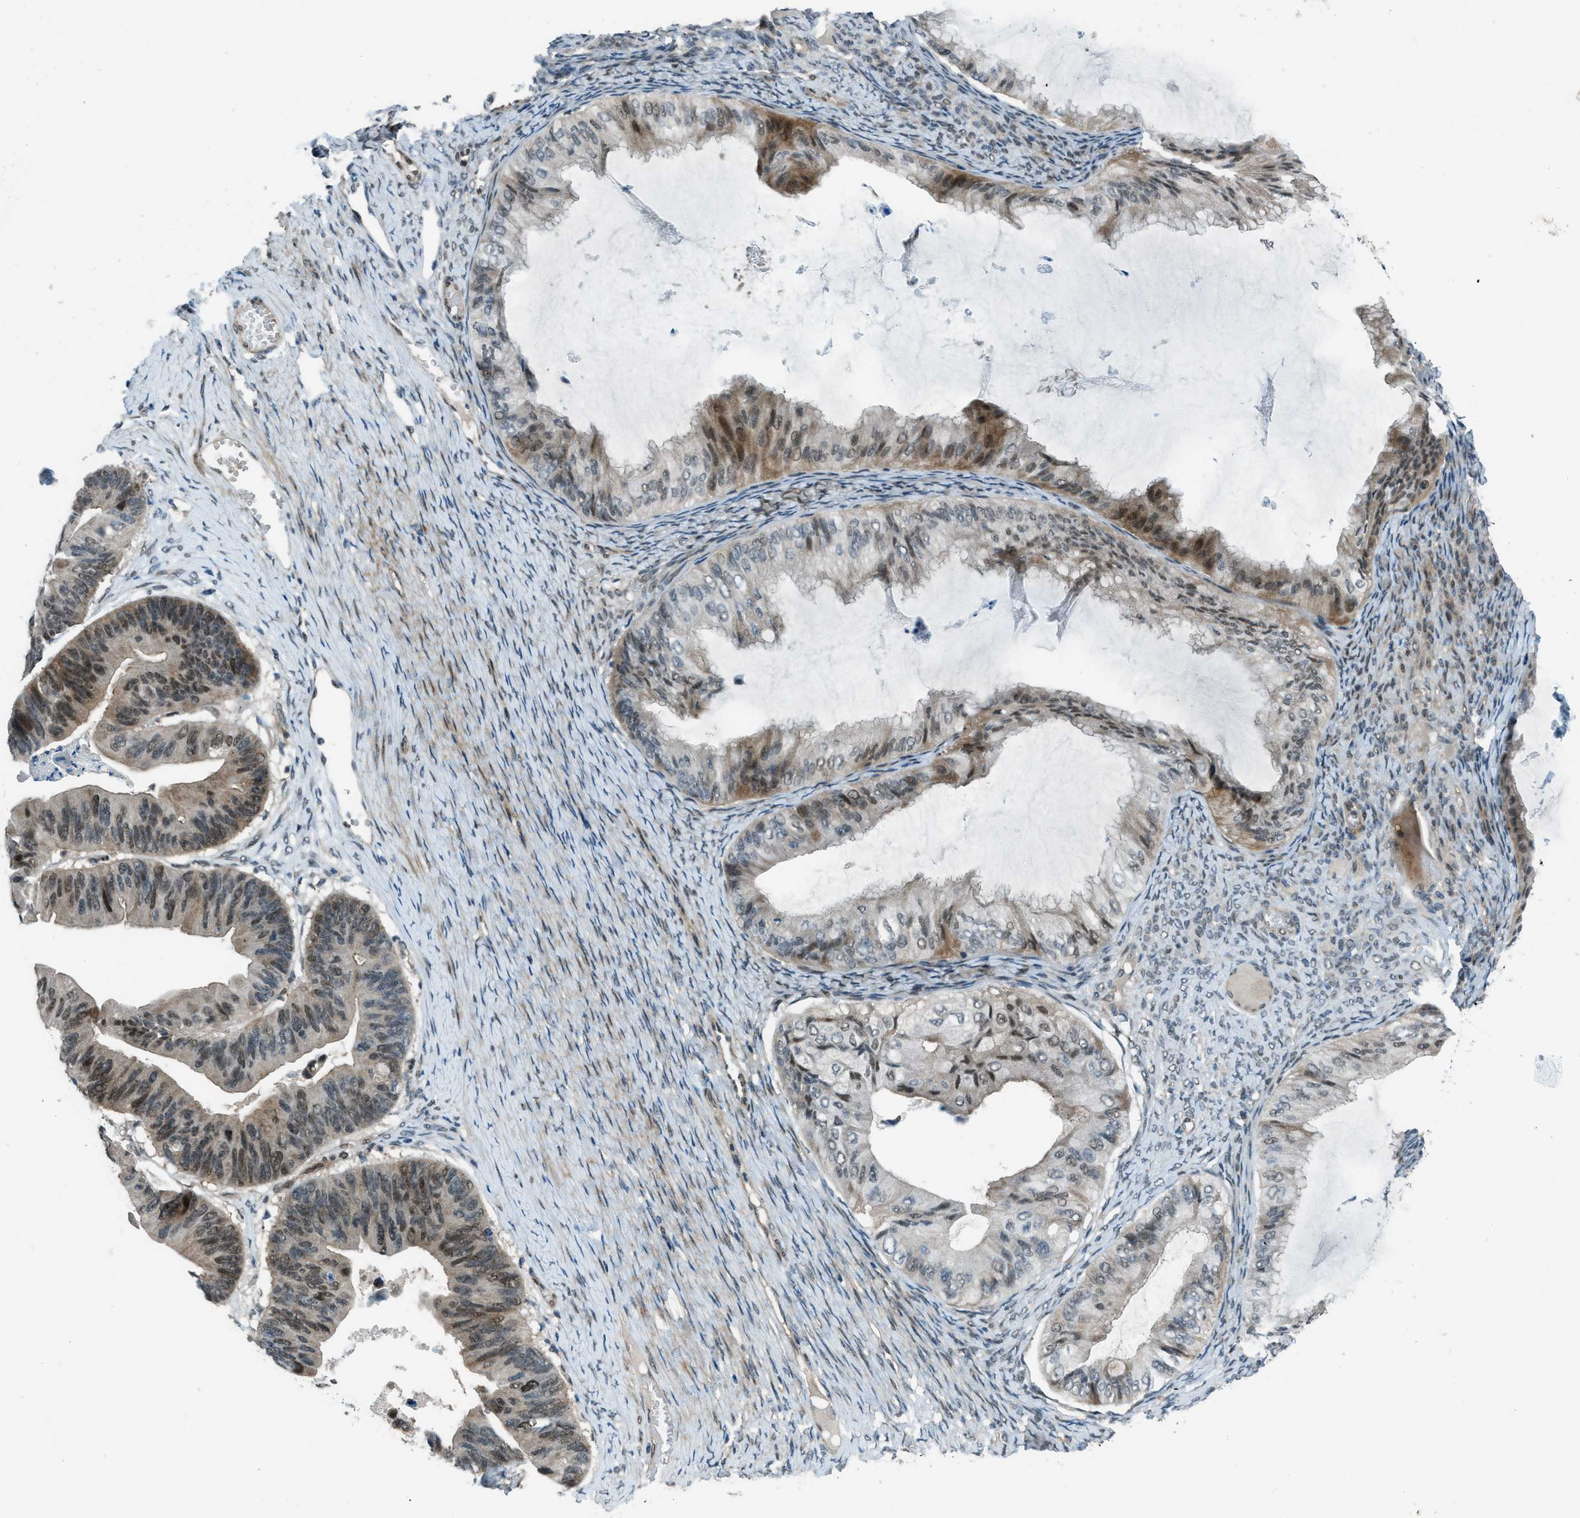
{"staining": {"intensity": "moderate", "quantity": "25%-75%", "location": "cytoplasmic/membranous,nuclear"}, "tissue": "ovarian cancer", "cell_type": "Tumor cells", "image_type": "cancer", "snomed": [{"axis": "morphology", "description": "Cystadenocarcinoma, mucinous, NOS"}, {"axis": "topography", "description": "Ovary"}], "caption": "Immunohistochemical staining of ovarian cancer (mucinous cystadenocarcinoma) reveals moderate cytoplasmic/membranous and nuclear protein expression in about 25%-75% of tumor cells.", "gene": "NPEPL1", "patient": {"sex": "female", "age": 61}}